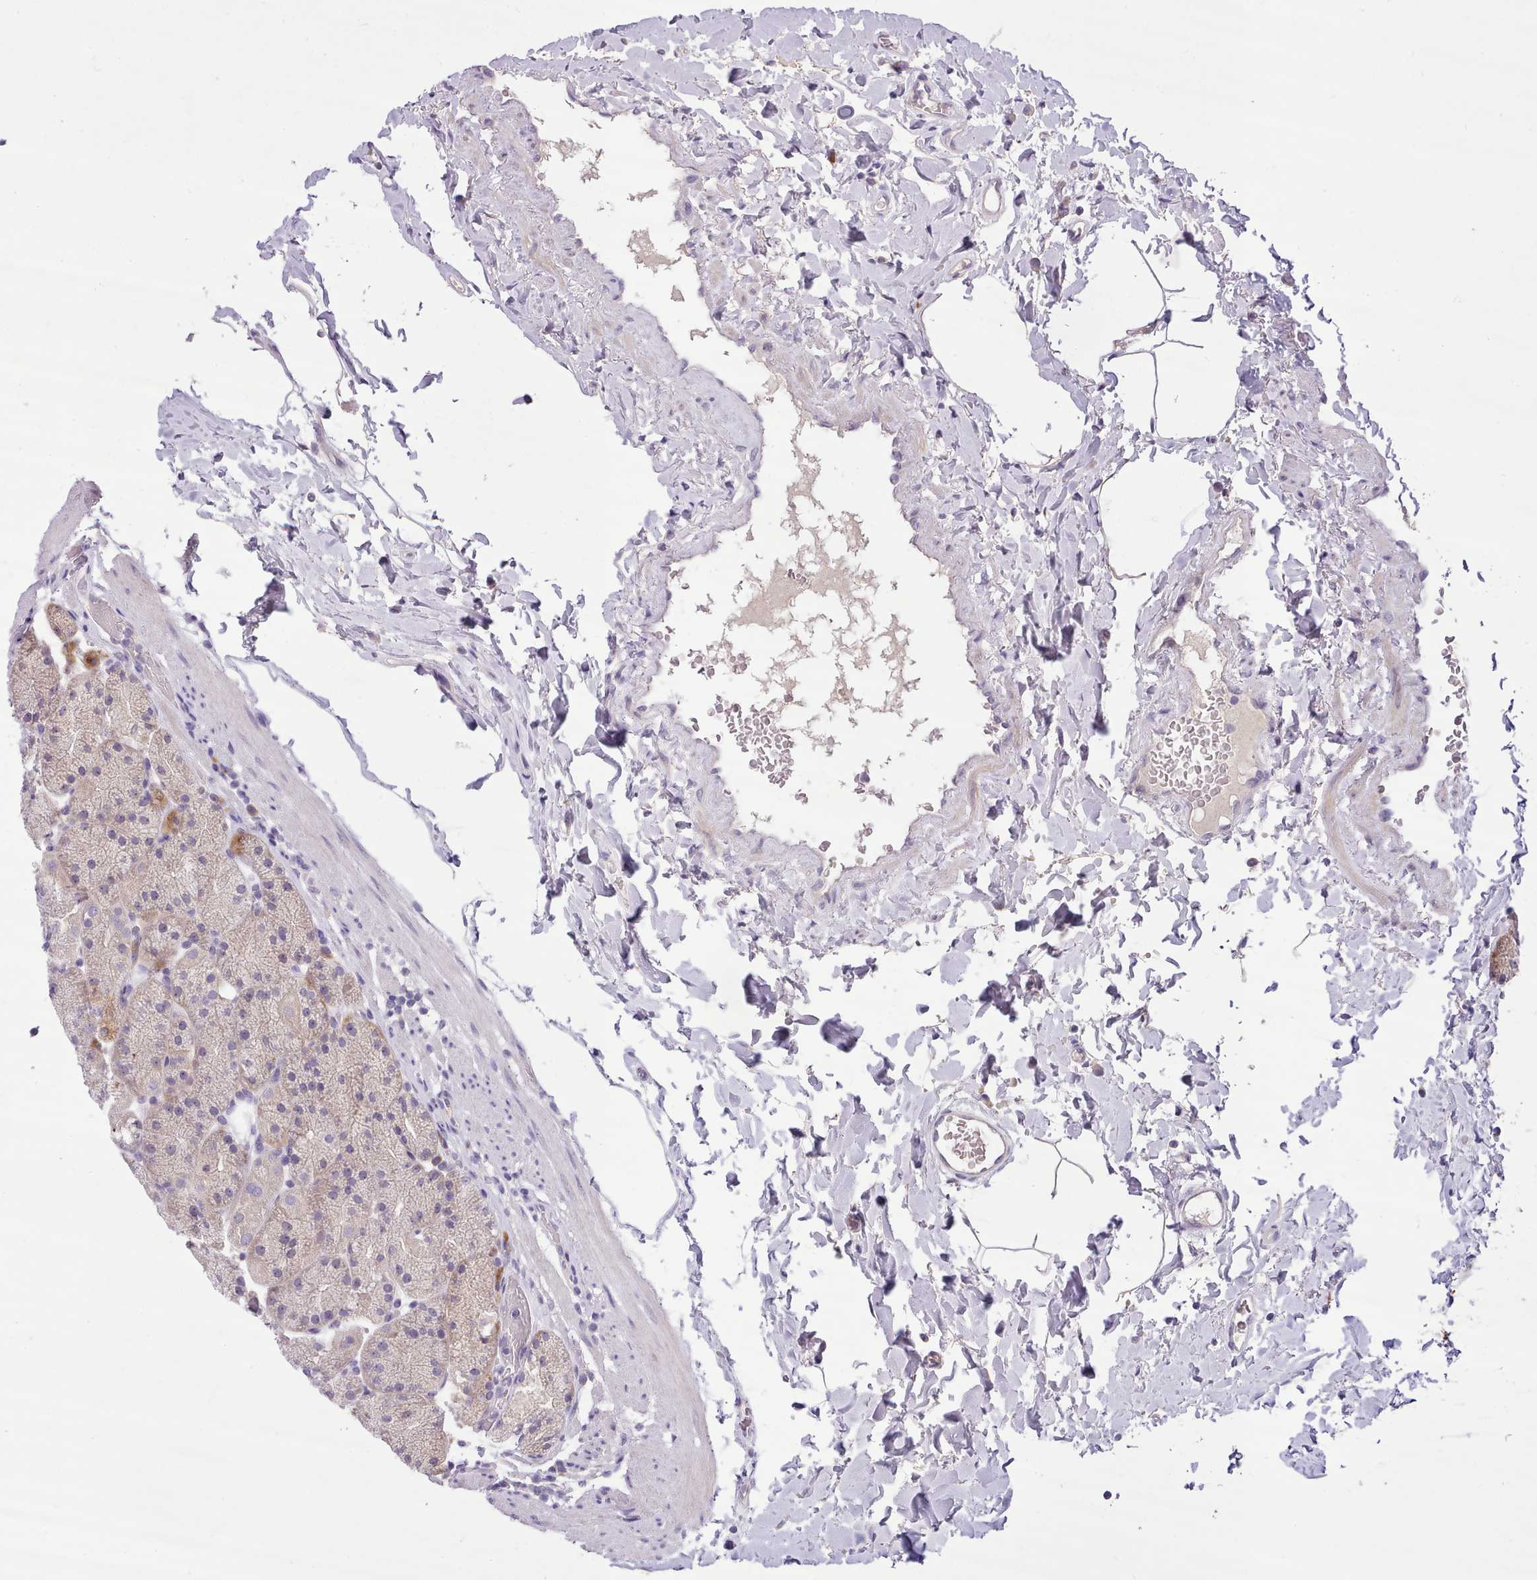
{"staining": {"intensity": "weak", "quantity": "<25%", "location": "cytoplasmic/membranous"}, "tissue": "stomach", "cell_type": "Glandular cells", "image_type": "normal", "snomed": [{"axis": "morphology", "description": "Normal tissue, NOS"}, {"axis": "topography", "description": "Stomach, upper"}, {"axis": "topography", "description": "Stomach, lower"}], "caption": "Glandular cells are negative for protein expression in normal human stomach. (Stains: DAB immunohistochemistry (IHC) with hematoxylin counter stain, Microscopy: brightfield microscopy at high magnification).", "gene": "FAM83E", "patient": {"sex": "male", "age": 67}}